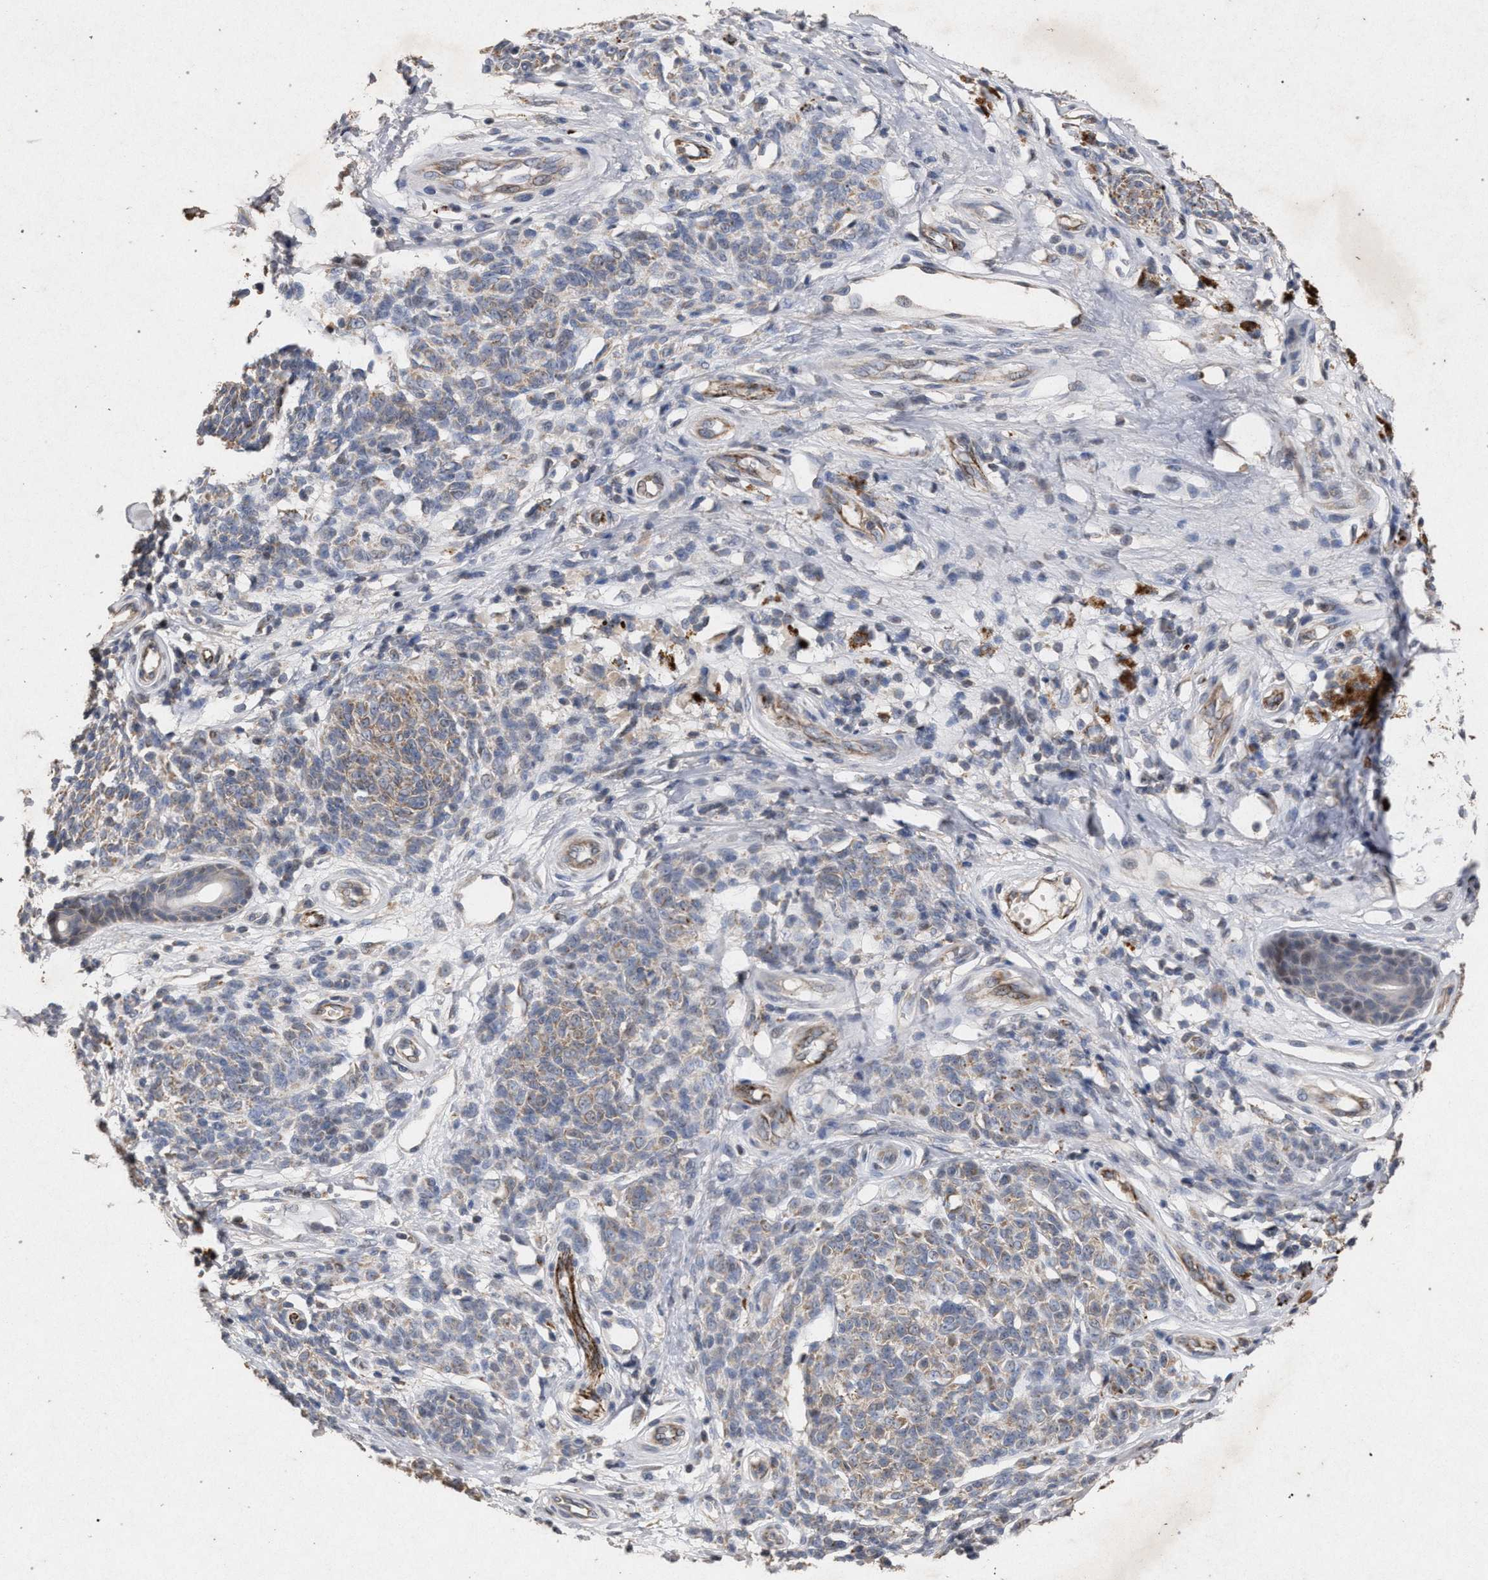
{"staining": {"intensity": "weak", "quantity": "<25%", "location": "cytoplasmic/membranous"}, "tissue": "melanoma", "cell_type": "Tumor cells", "image_type": "cancer", "snomed": [{"axis": "morphology", "description": "Malignant melanoma, NOS"}, {"axis": "topography", "description": "Skin"}], "caption": "DAB (3,3'-diaminobenzidine) immunohistochemical staining of human melanoma reveals no significant staining in tumor cells.", "gene": "PKD2L1", "patient": {"sex": "female", "age": 64}}